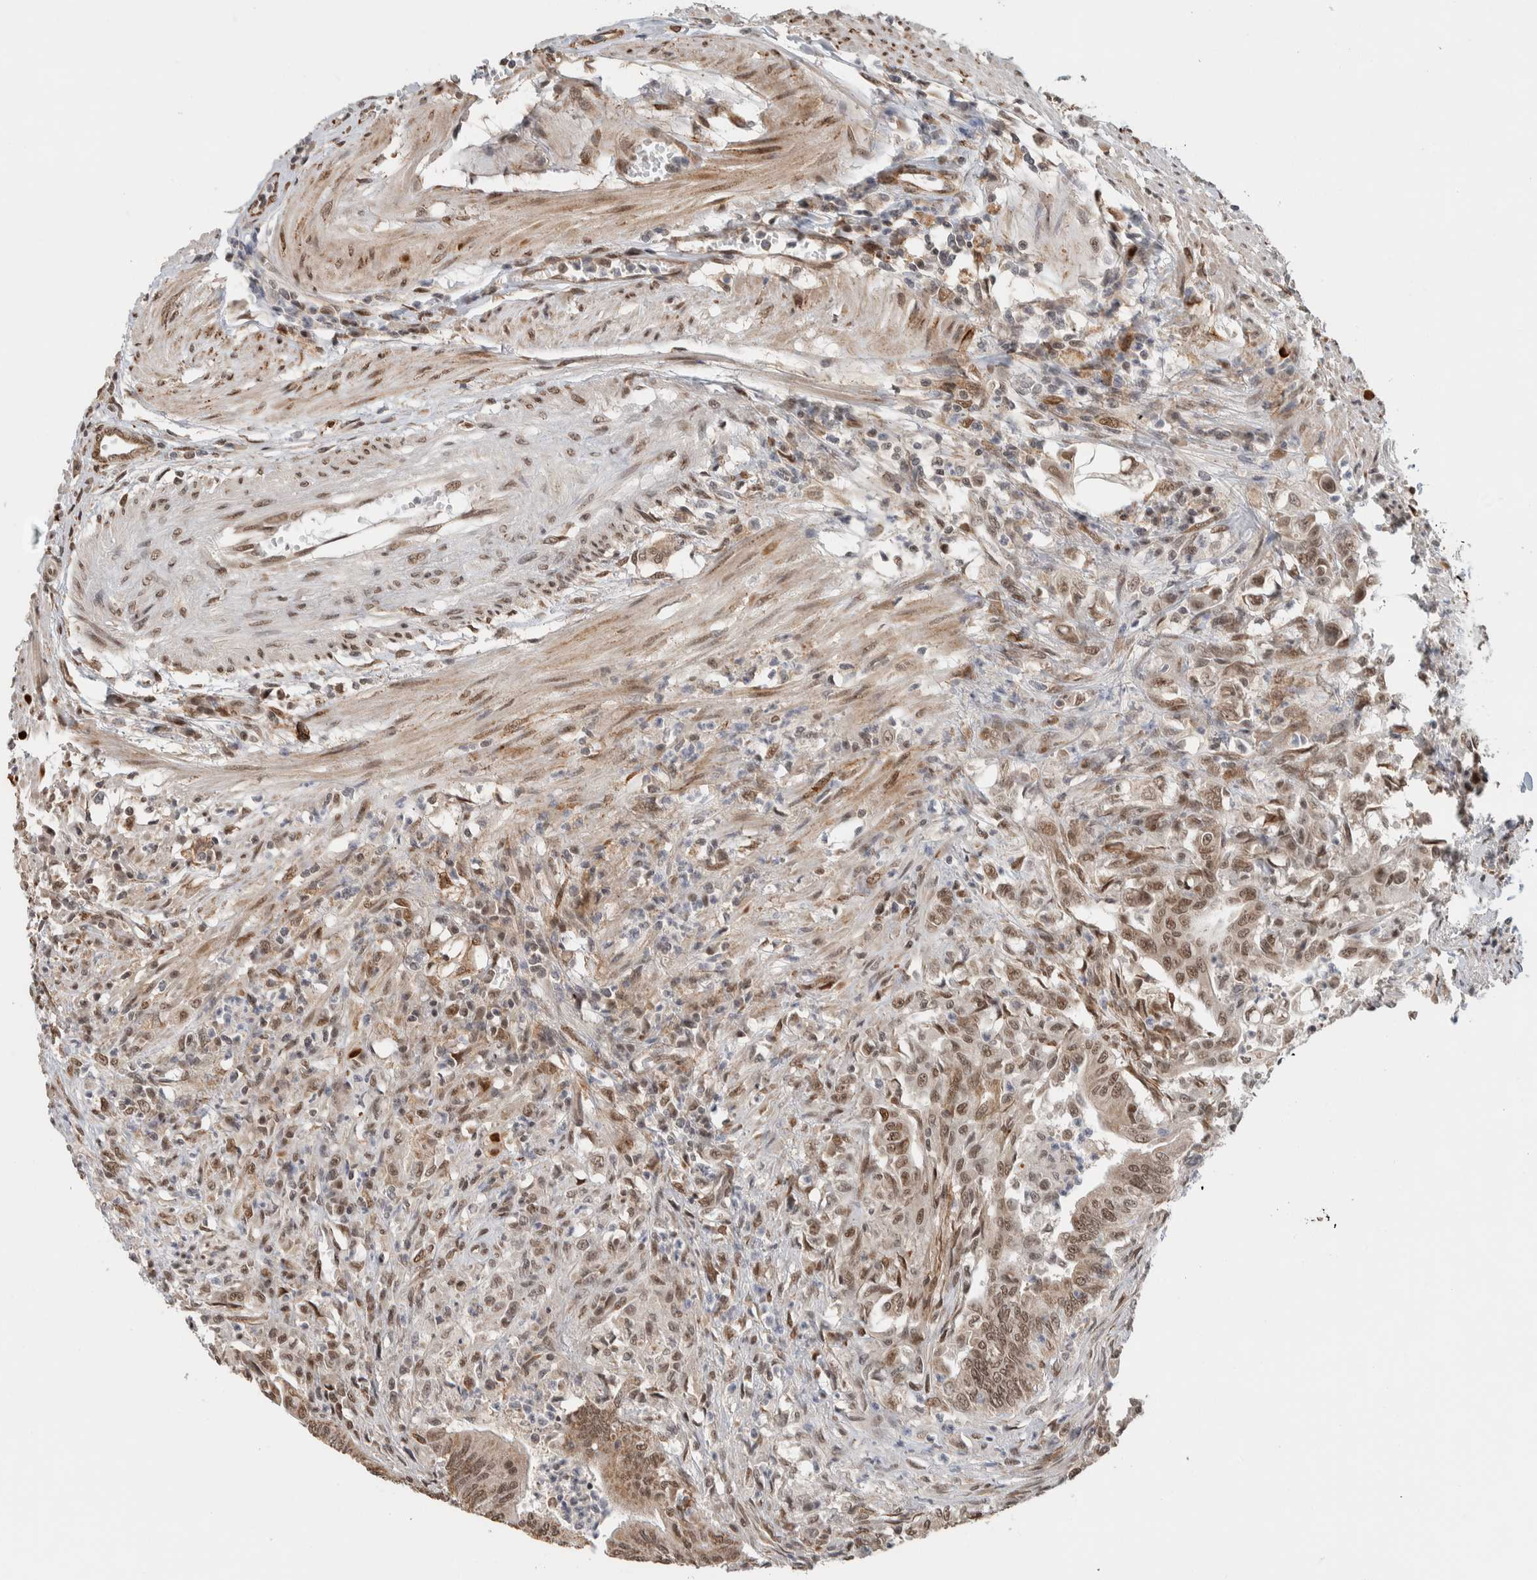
{"staining": {"intensity": "moderate", "quantity": ">75%", "location": "cytoplasmic/membranous,nuclear"}, "tissue": "colorectal cancer", "cell_type": "Tumor cells", "image_type": "cancer", "snomed": [{"axis": "morphology", "description": "Adenoma, NOS"}, {"axis": "morphology", "description": "Adenocarcinoma, NOS"}, {"axis": "topography", "description": "Colon"}], "caption": "Immunohistochemical staining of colorectal cancer demonstrates medium levels of moderate cytoplasmic/membranous and nuclear staining in approximately >75% of tumor cells.", "gene": "TNRC18", "patient": {"sex": "male", "age": 79}}